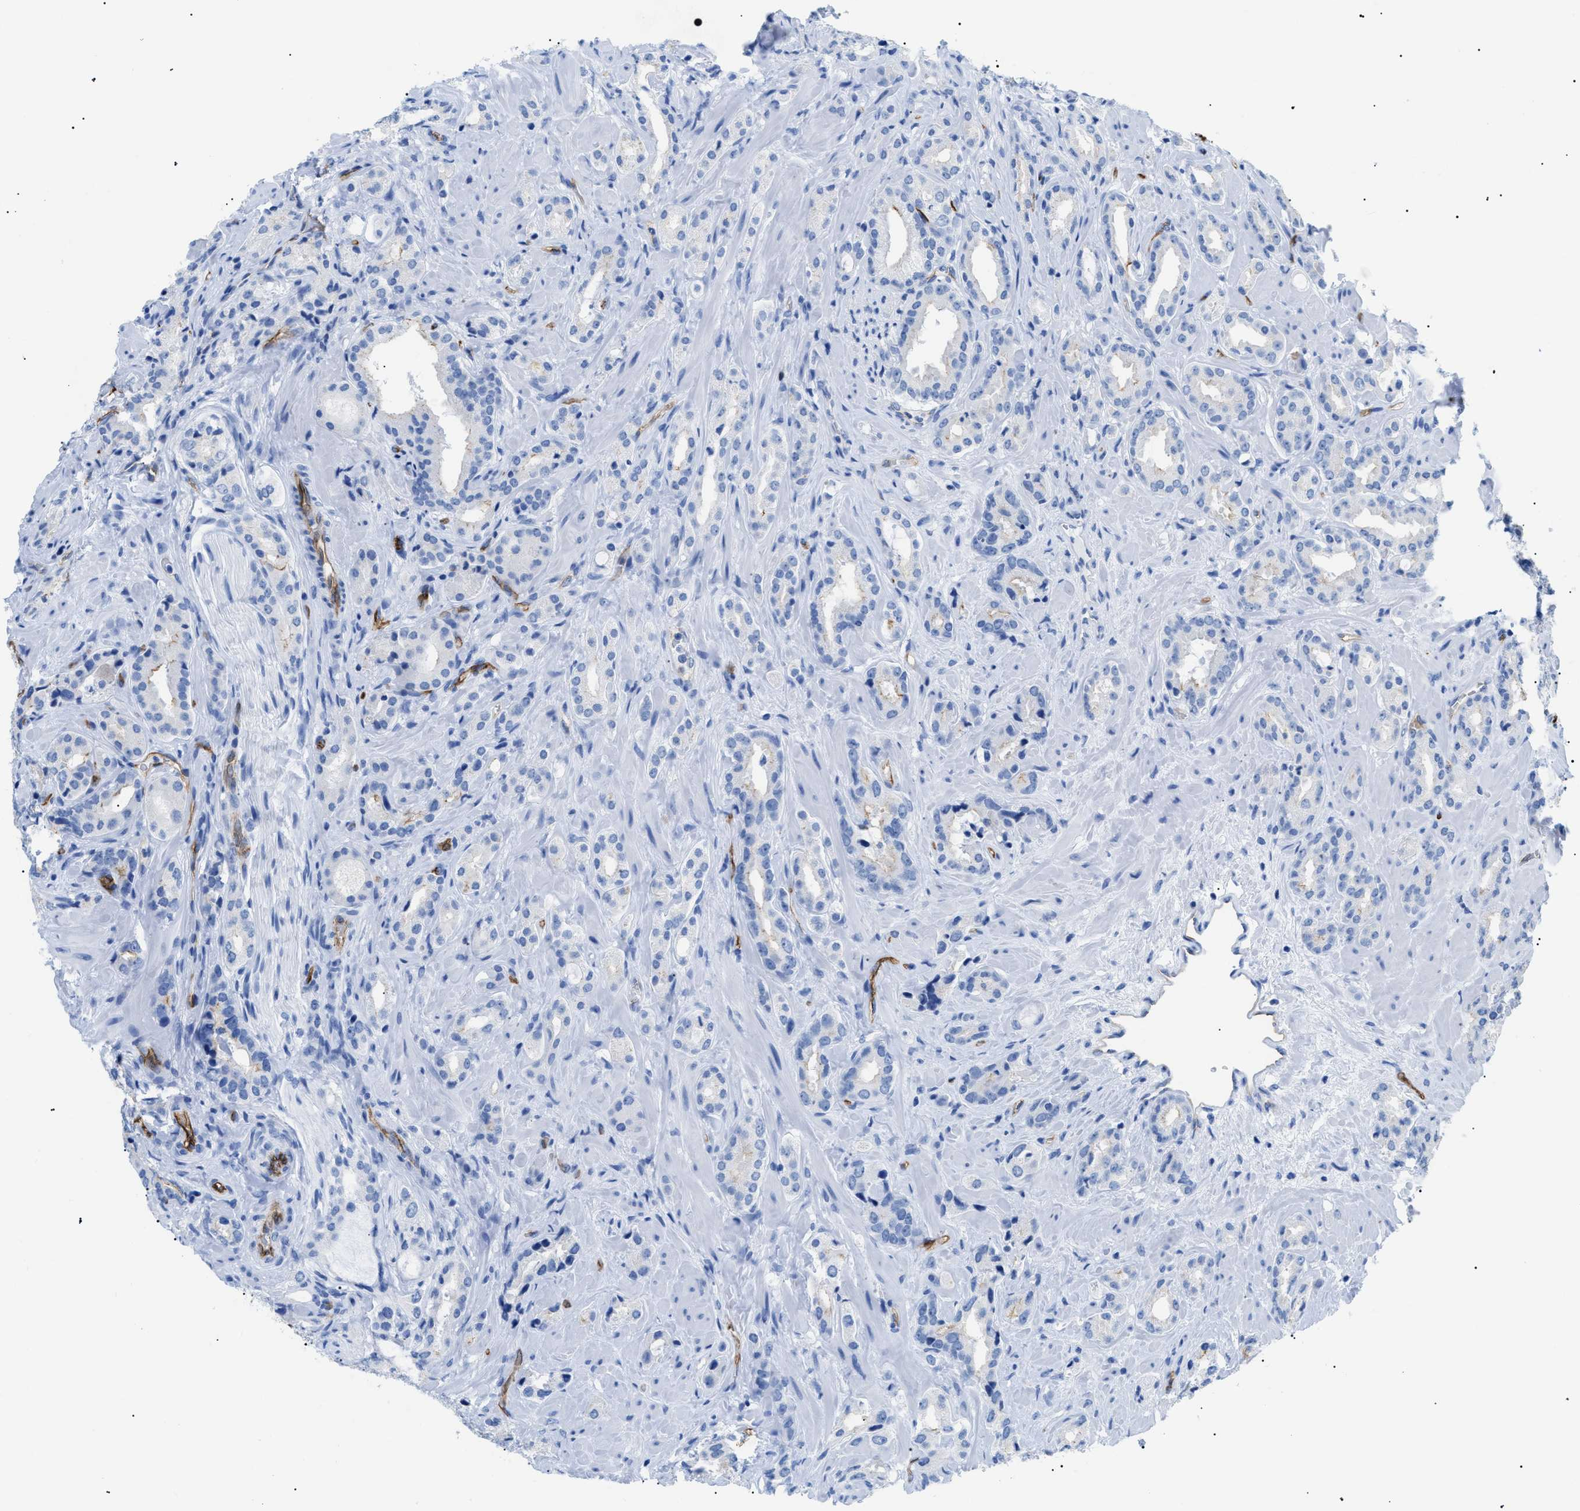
{"staining": {"intensity": "negative", "quantity": "none", "location": "none"}, "tissue": "prostate cancer", "cell_type": "Tumor cells", "image_type": "cancer", "snomed": [{"axis": "morphology", "description": "Adenocarcinoma, High grade"}, {"axis": "topography", "description": "Prostate"}], "caption": "Tumor cells are negative for protein expression in human prostate cancer (high-grade adenocarcinoma). (DAB (3,3'-diaminobenzidine) IHC visualized using brightfield microscopy, high magnification).", "gene": "PODXL", "patient": {"sex": "male", "age": 64}}